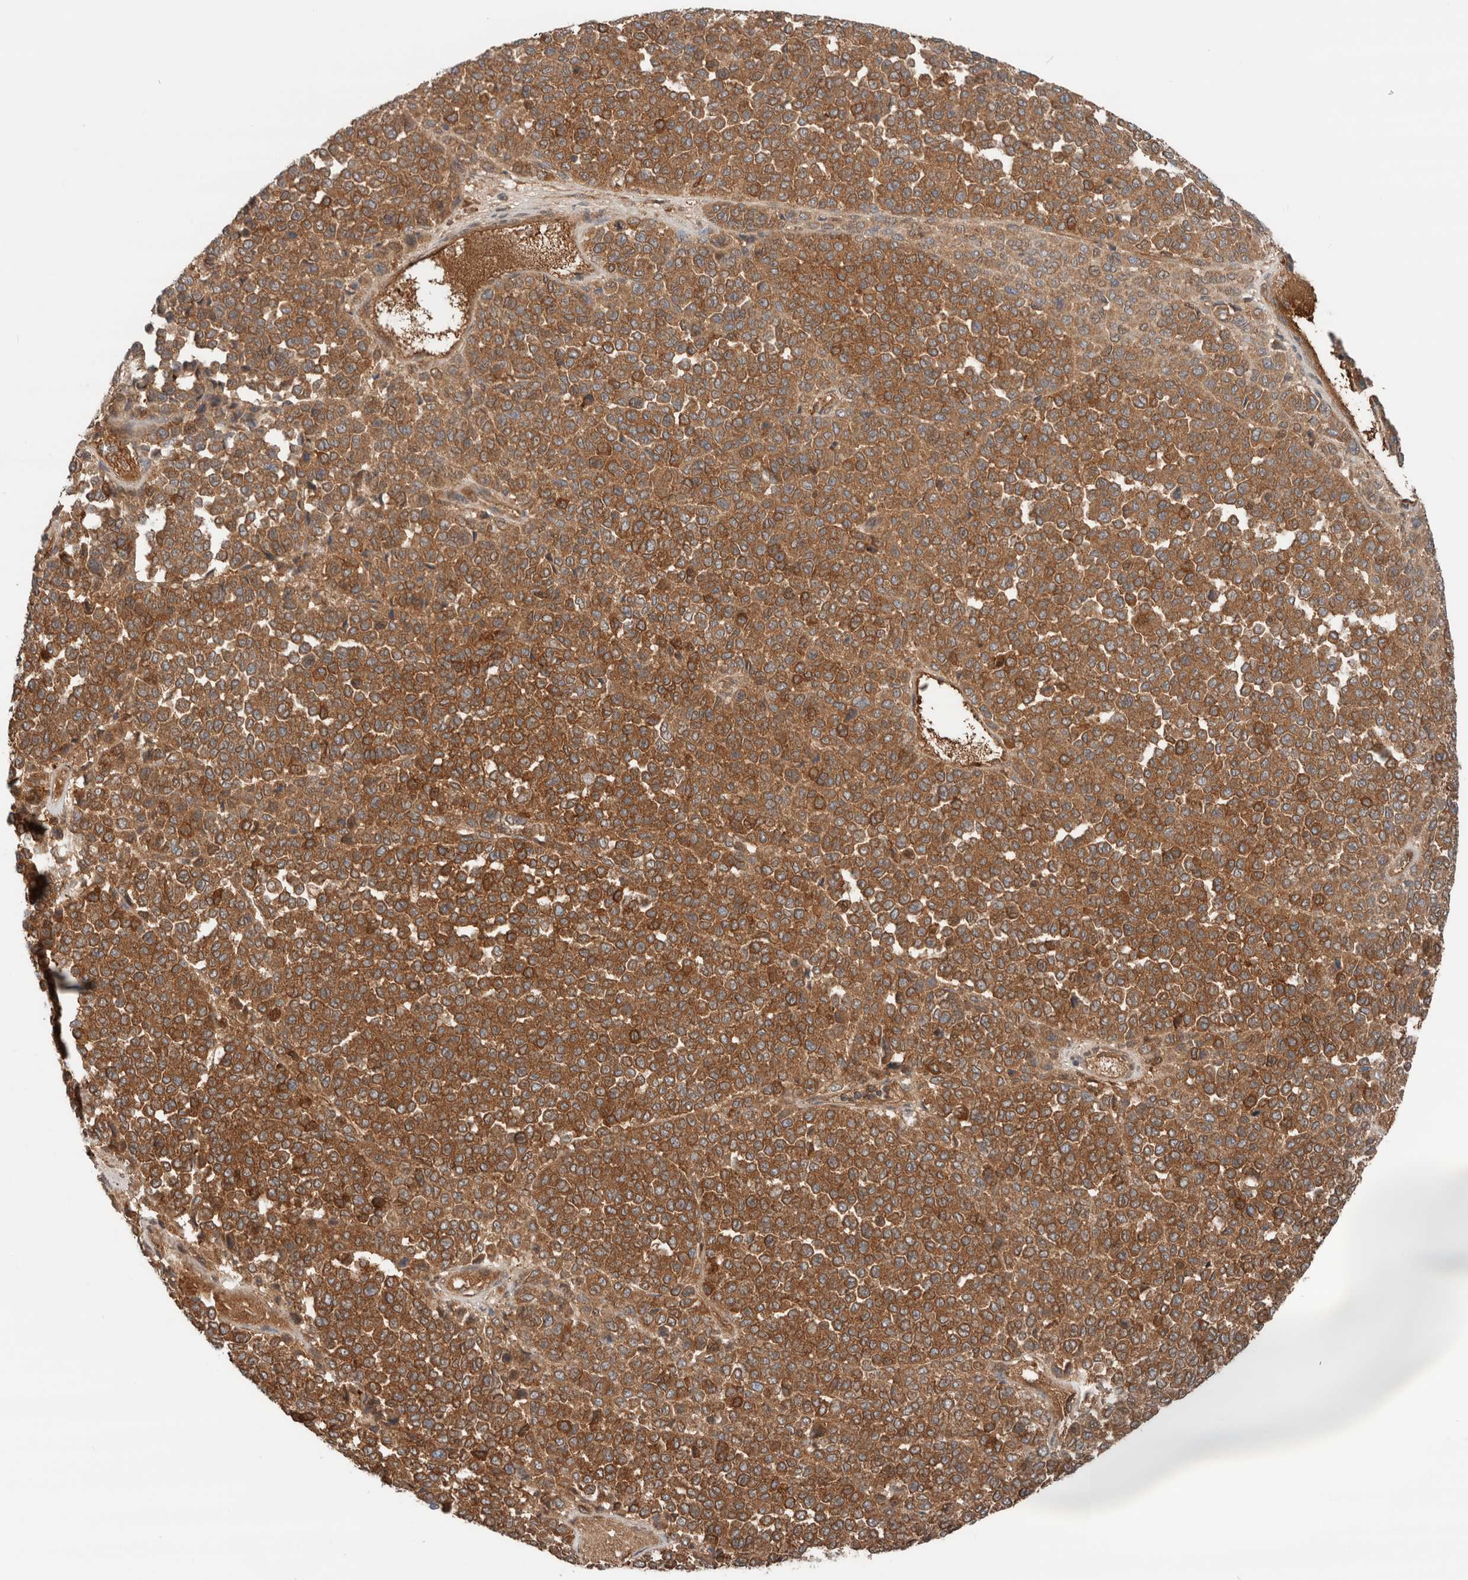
{"staining": {"intensity": "moderate", "quantity": ">75%", "location": "cytoplasmic/membranous"}, "tissue": "melanoma", "cell_type": "Tumor cells", "image_type": "cancer", "snomed": [{"axis": "morphology", "description": "Malignant melanoma, Metastatic site"}, {"axis": "topography", "description": "Pancreas"}], "caption": "Immunohistochemistry of malignant melanoma (metastatic site) exhibits medium levels of moderate cytoplasmic/membranous positivity in approximately >75% of tumor cells. (brown staining indicates protein expression, while blue staining denotes nuclei).", "gene": "XPNPEP1", "patient": {"sex": "female", "age": 30}}